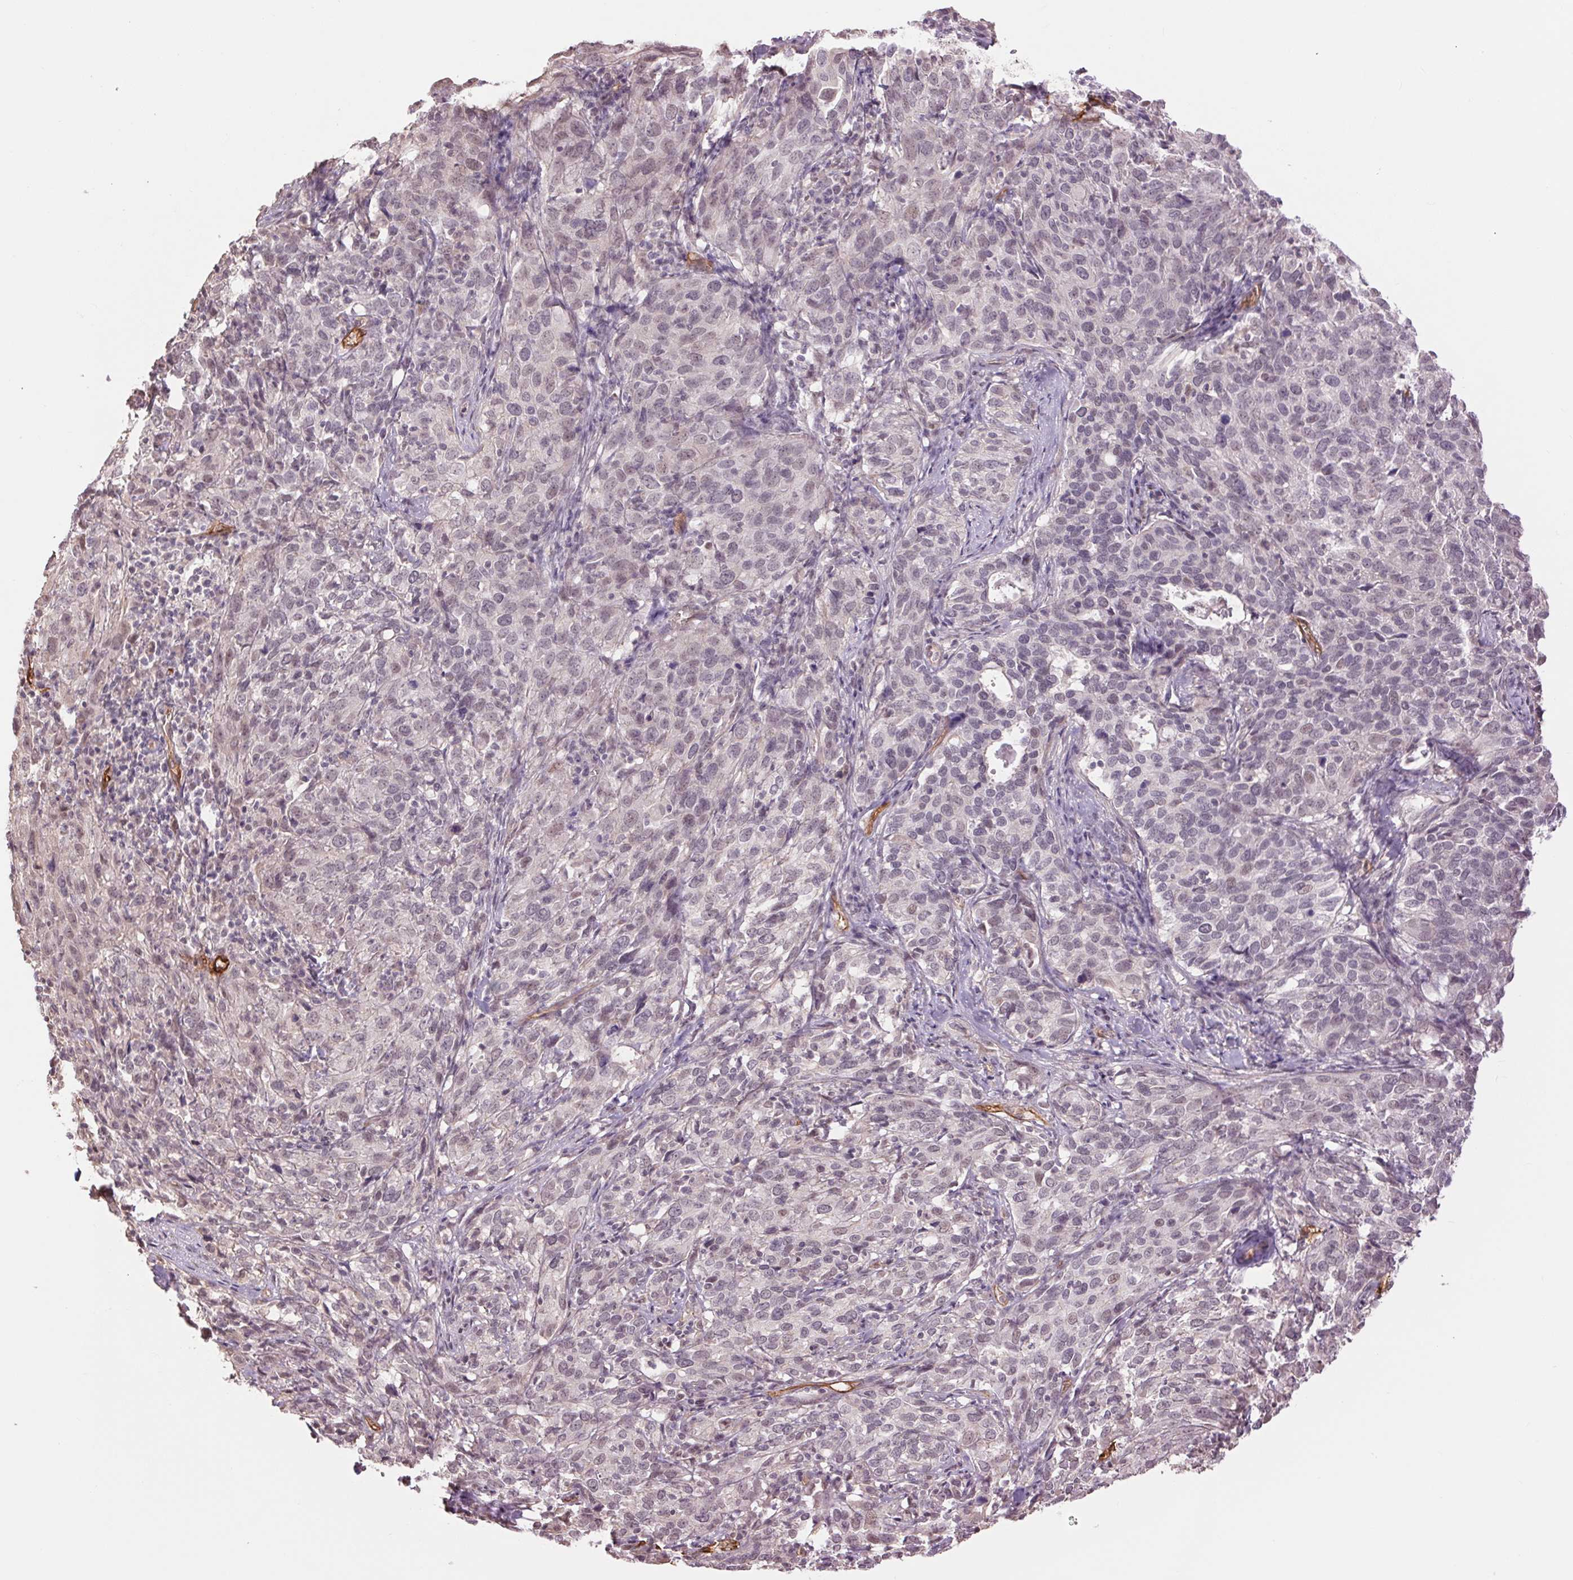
{"staining": {"intensity": "negative", "quantity": "none", "location": "none"}, "tissue": "cervical cancer", "cell_type": "Tumor cells", "image_type": "cancer", "snomed": [{"axis": "morphology", "description": "Squamous cell carcinoma, NOS"}, {"axis": "topography", "description": "Cervix"}], "caption": "Immunohistochemistry (IHC) histopathology image of neoplastic tissue: cervical cancer stained with DAB (3,3'-diaminobenzidine) reveals no significant protein positivity in tumor cells.", "gene": "PALM", "patient": {"sex": "female", "age": 51}}